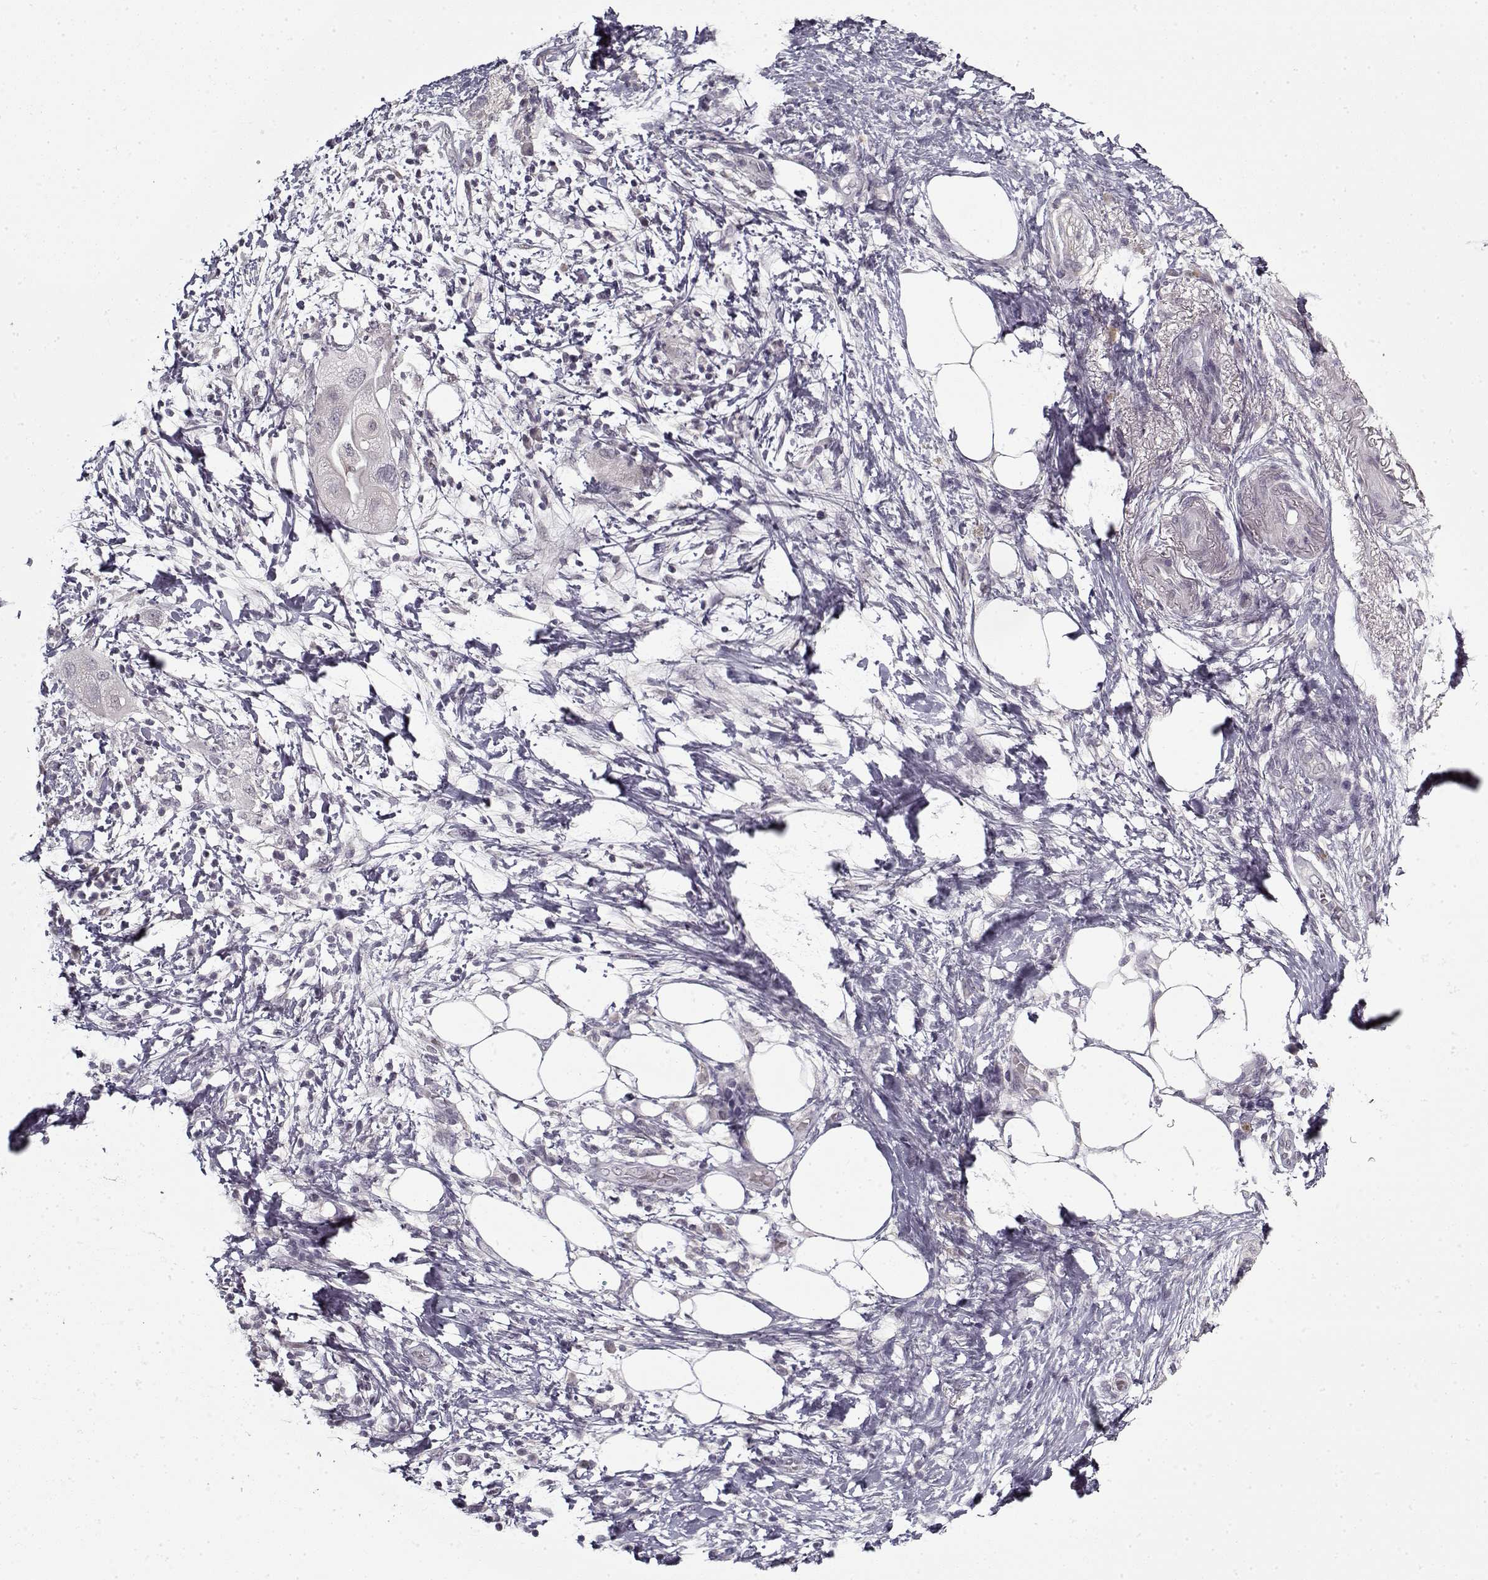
{"staining": {"intensity": "negative", "quantity": "none", "location": "none"}, "tissue": "pancreatic cancer", "cell_type": "Tumor cells", "image_type": "cancer", "snomed": [{"axis": "morphology", "description": "Adenocarcinoma, NOS"}, {"axis": "topography", "description": "Pancreas"}], "caption": "Tumor cells are negative for protein expression in human pancreatic adenocarcinoma.", "gene": "LAMA2", "patient": {"sex": "female", "age": 72}}